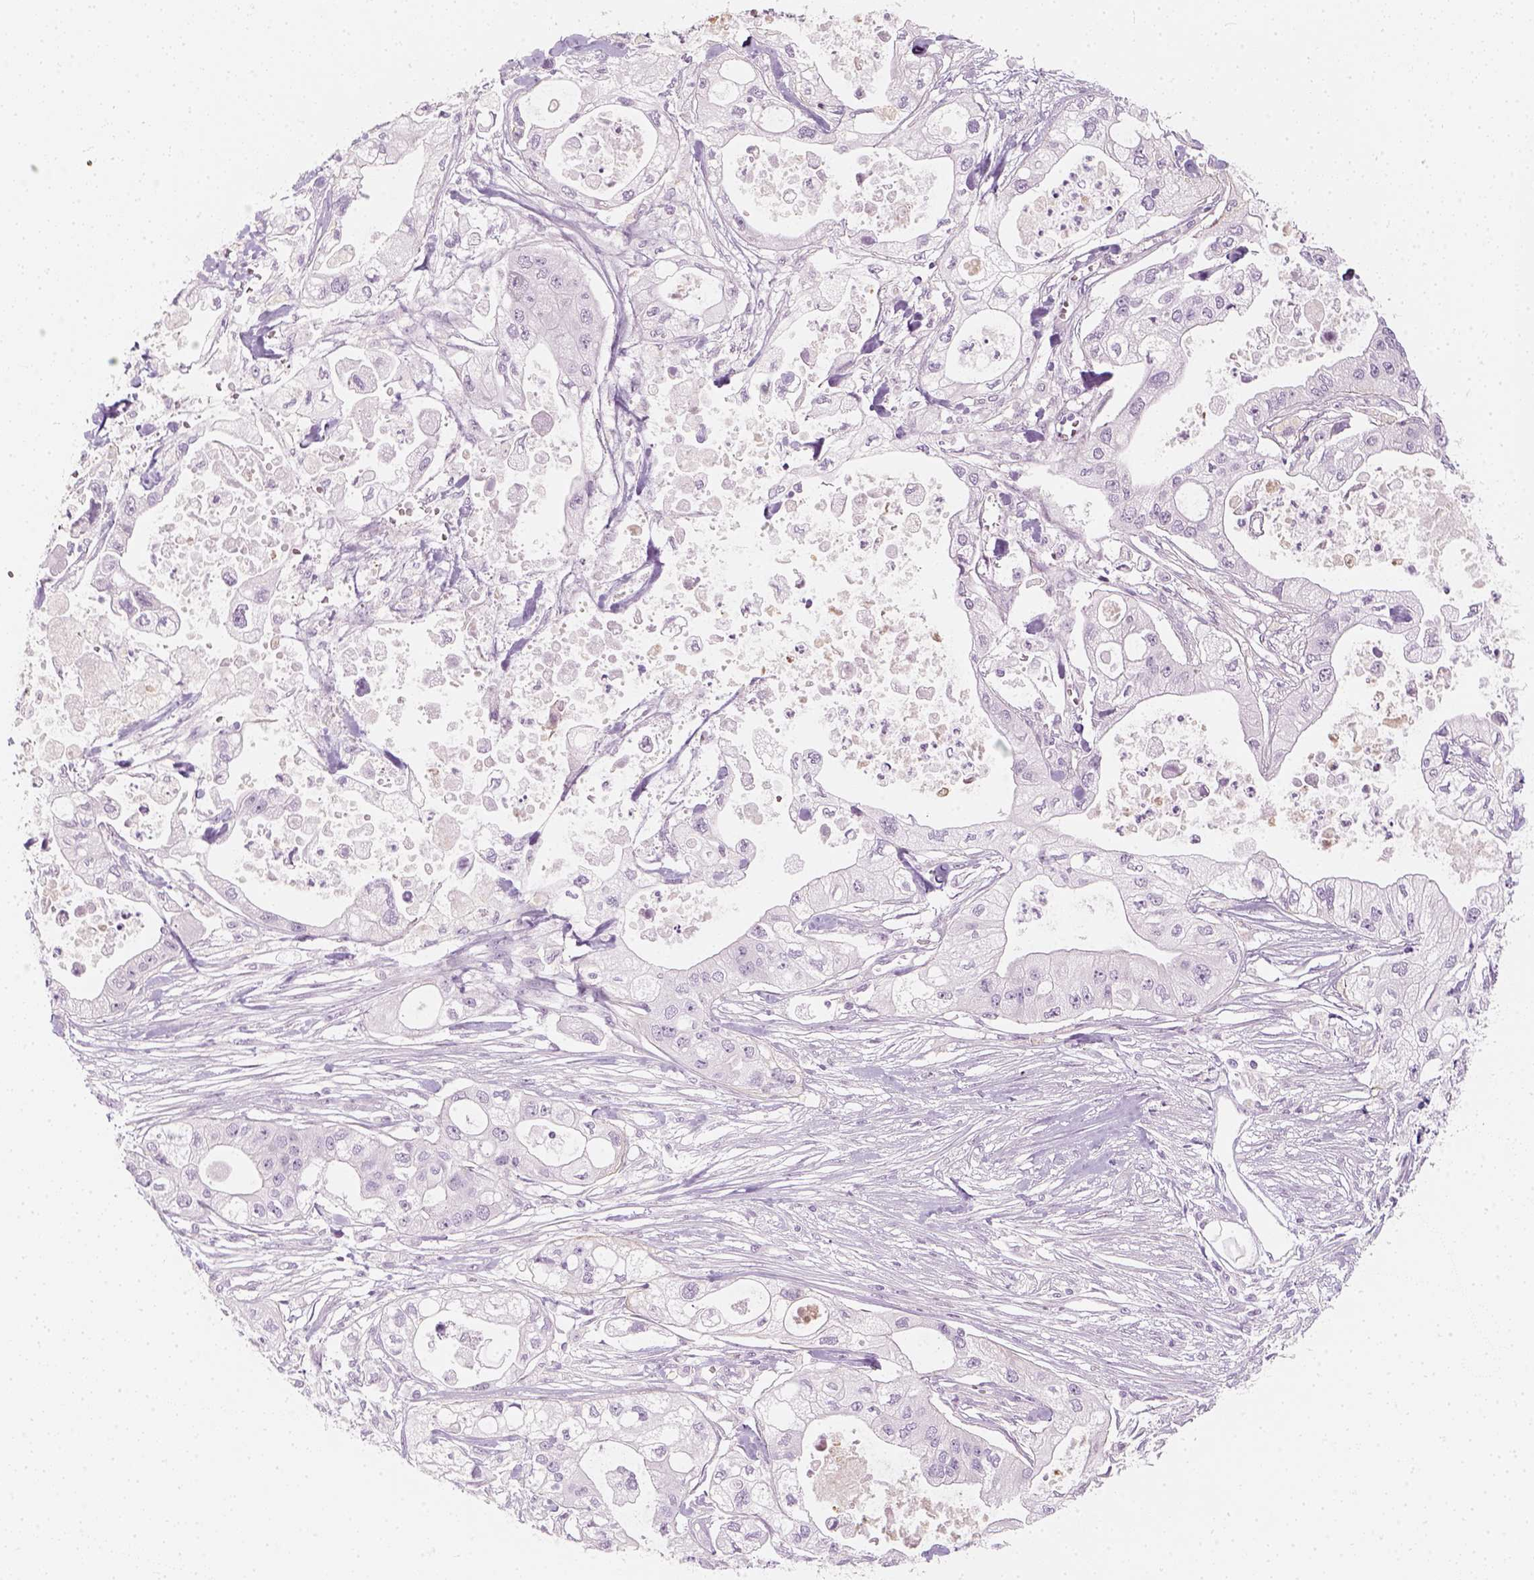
{"staining": {"intensity": "negative", "quantity": "none", "location": "none"}, "tissue": "pancreatic cancer", "cell_type": "Tumor cells", "image_type": "cancer", "snomed": [{"axis": "morphology", "description": "Adenocarcinoma, NOS"}, {"axis": "topography", "description": "Pancreas"}], "caption": "DAB immunohistochemical staining of pancreatic adenocarcinoma shows no significant staining in tumor cells. The staining is performed using DAB (3,3'-diaminobenzidine) brown chromogen with nuclei counter-stained in using hematoxylin.", "gene": "PRAME", "patient": {"sex": "male", "age": 70}}